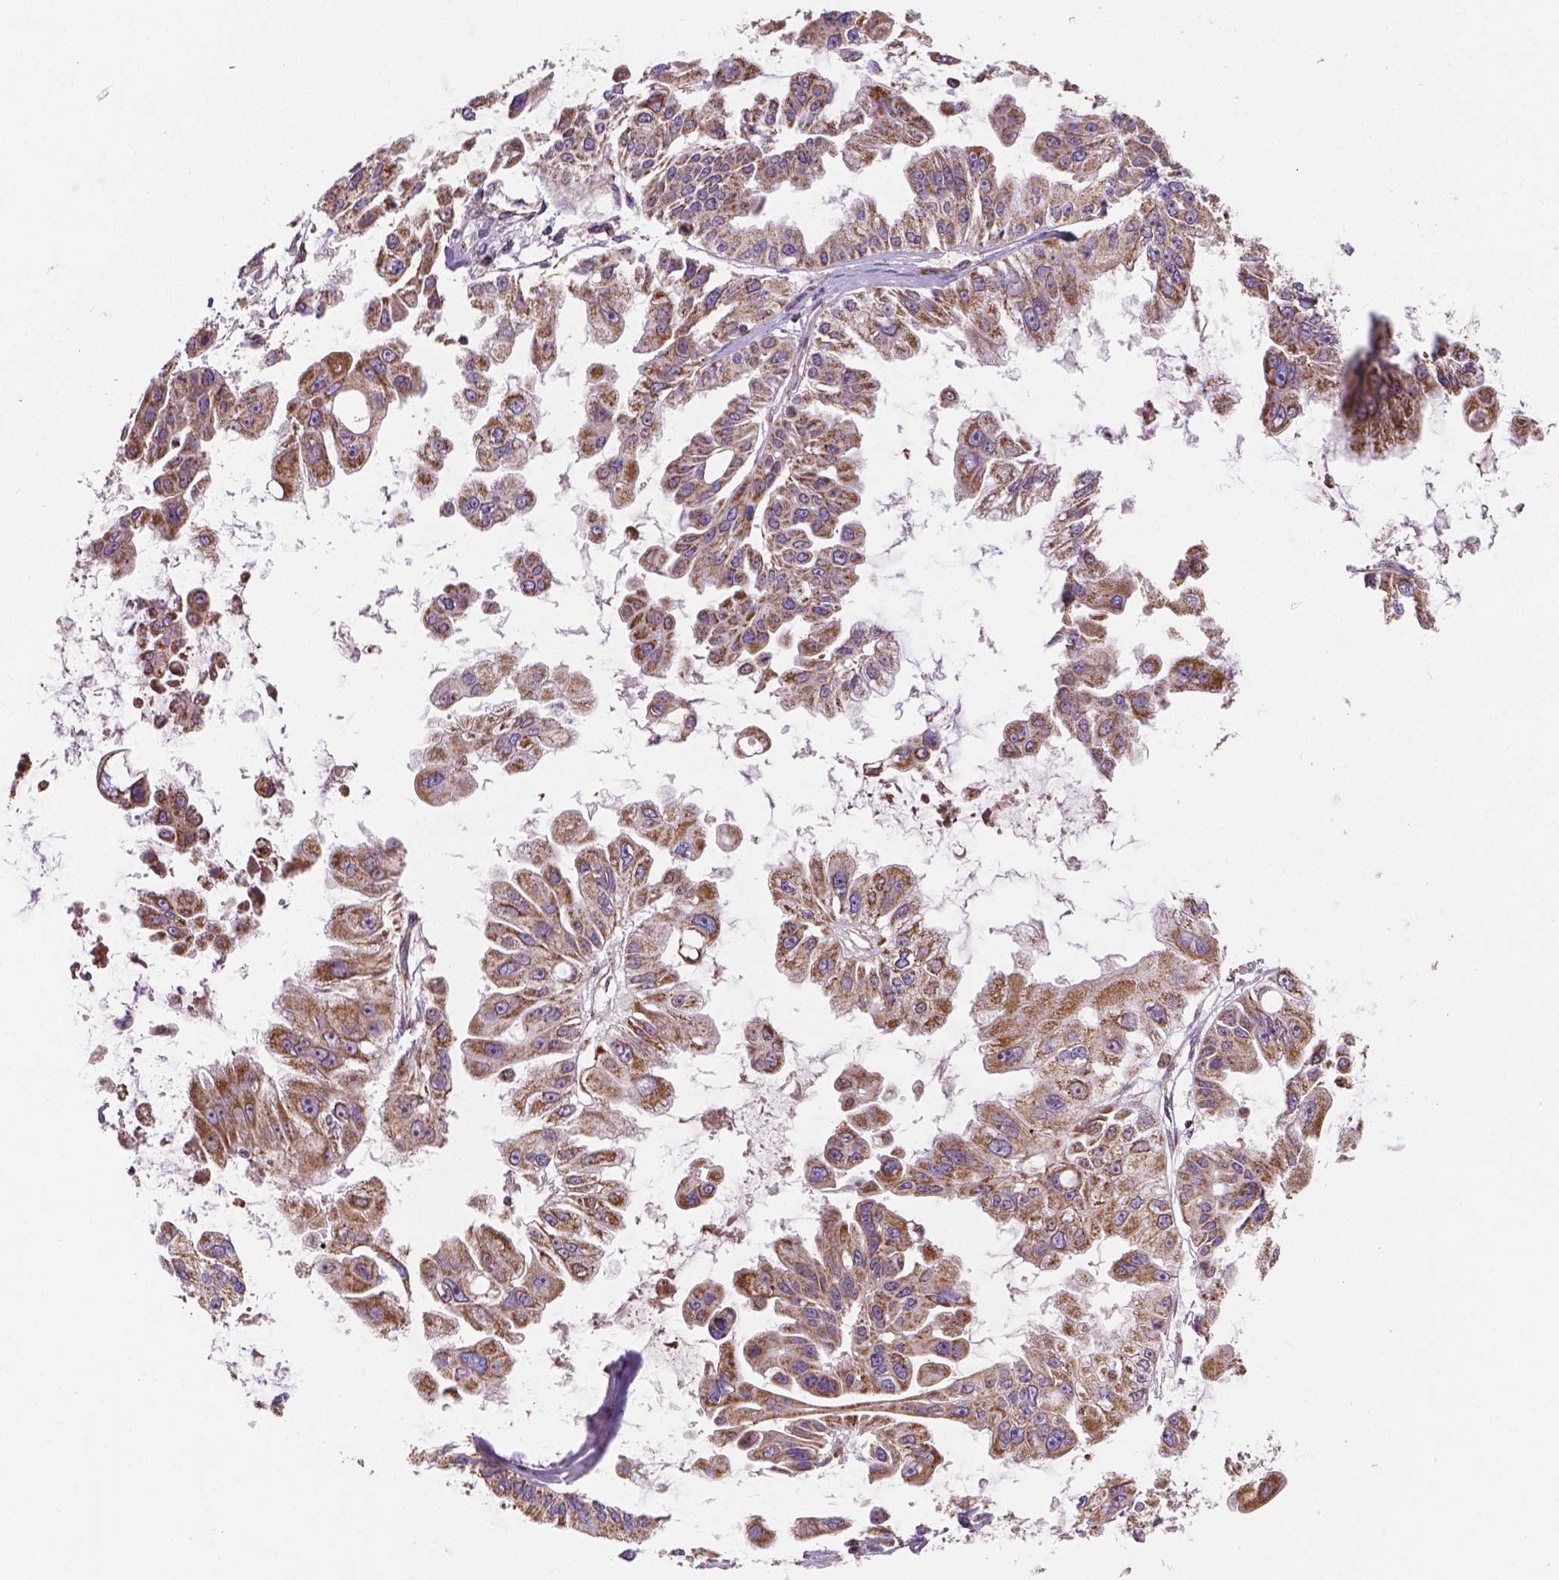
{"staining": {"intensity": "moderate", "quantity": ">75%", "location": "cytoplasmic/membranous"}, "tissue": "ovarian cancer", "cell_type": "Tumor cells", "image_type": "cancer", "snomed": [{"axis": "morphology", "description": "Cystadenocarcinoma, serous, NOS"}, {"axis": "topography", "description": "Ovary"}], "caption": "Moderate cytoplasmic/membranous positivity for a protein is identified in about >75% of tumor cells of ovarian cancer (serous cystadenocarcinoma) using immunohistochemistry.", "gene": "PIBF1", "patient": {"sex": "female", "age": 56}}